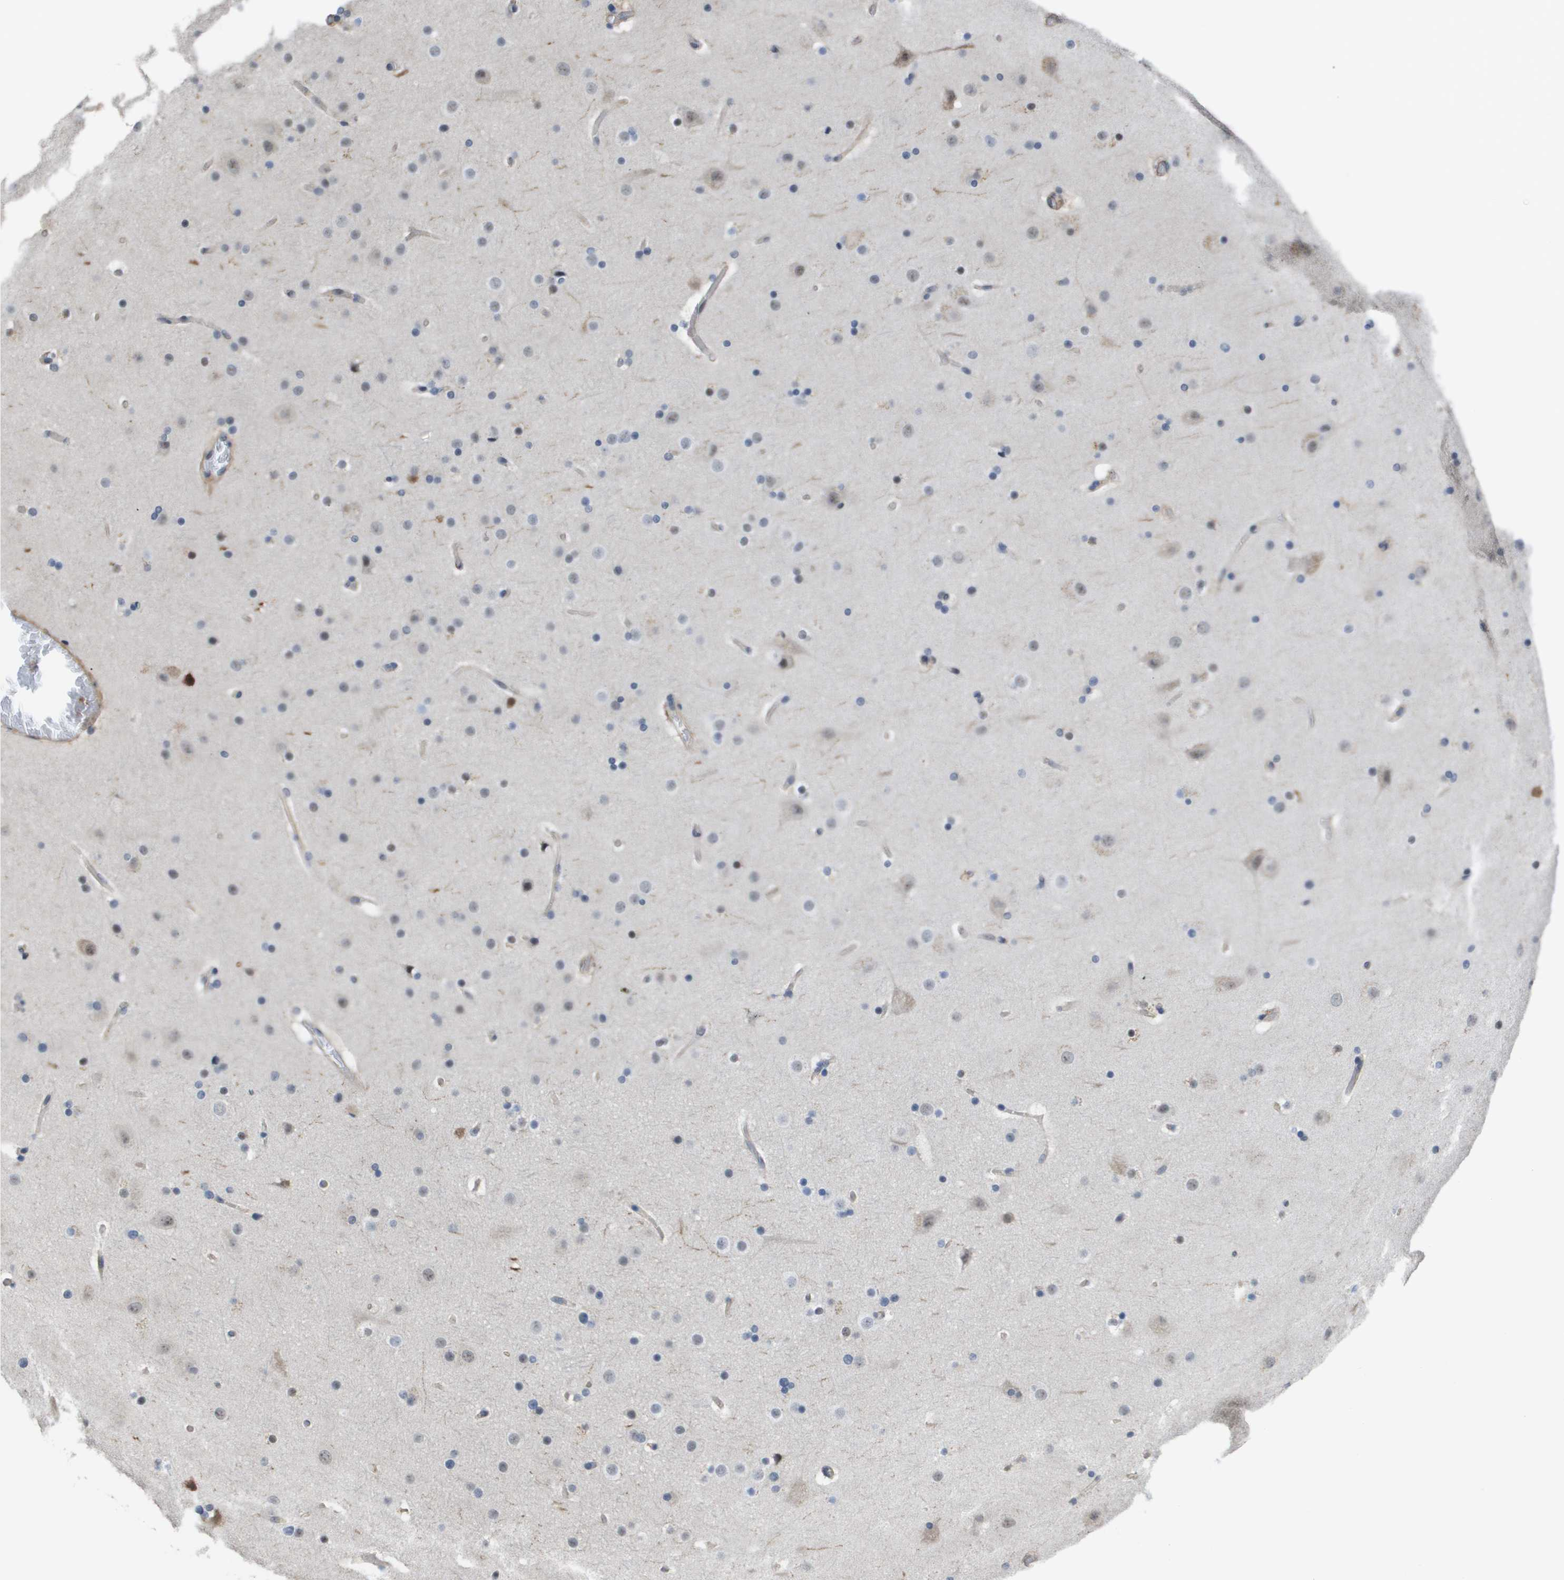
{"staining": {"intensity": "negative", "quantity": "none", "location": "none"}, "tissue": "cerebral cortex", "cell_type": "Endothelial cells", "image_type": "normal", "snomed": [{"axis": "morphology", "description": "Normal tissue, NOS"}, {"axis": "topography", "description": "Cerebral cortex"}], "caption": "The micrograph shows no staining of endothelial cells in unremarkable cerebral cortex.", "gene": "RNF112", "patient": {"sex": "male", "age": 57}}